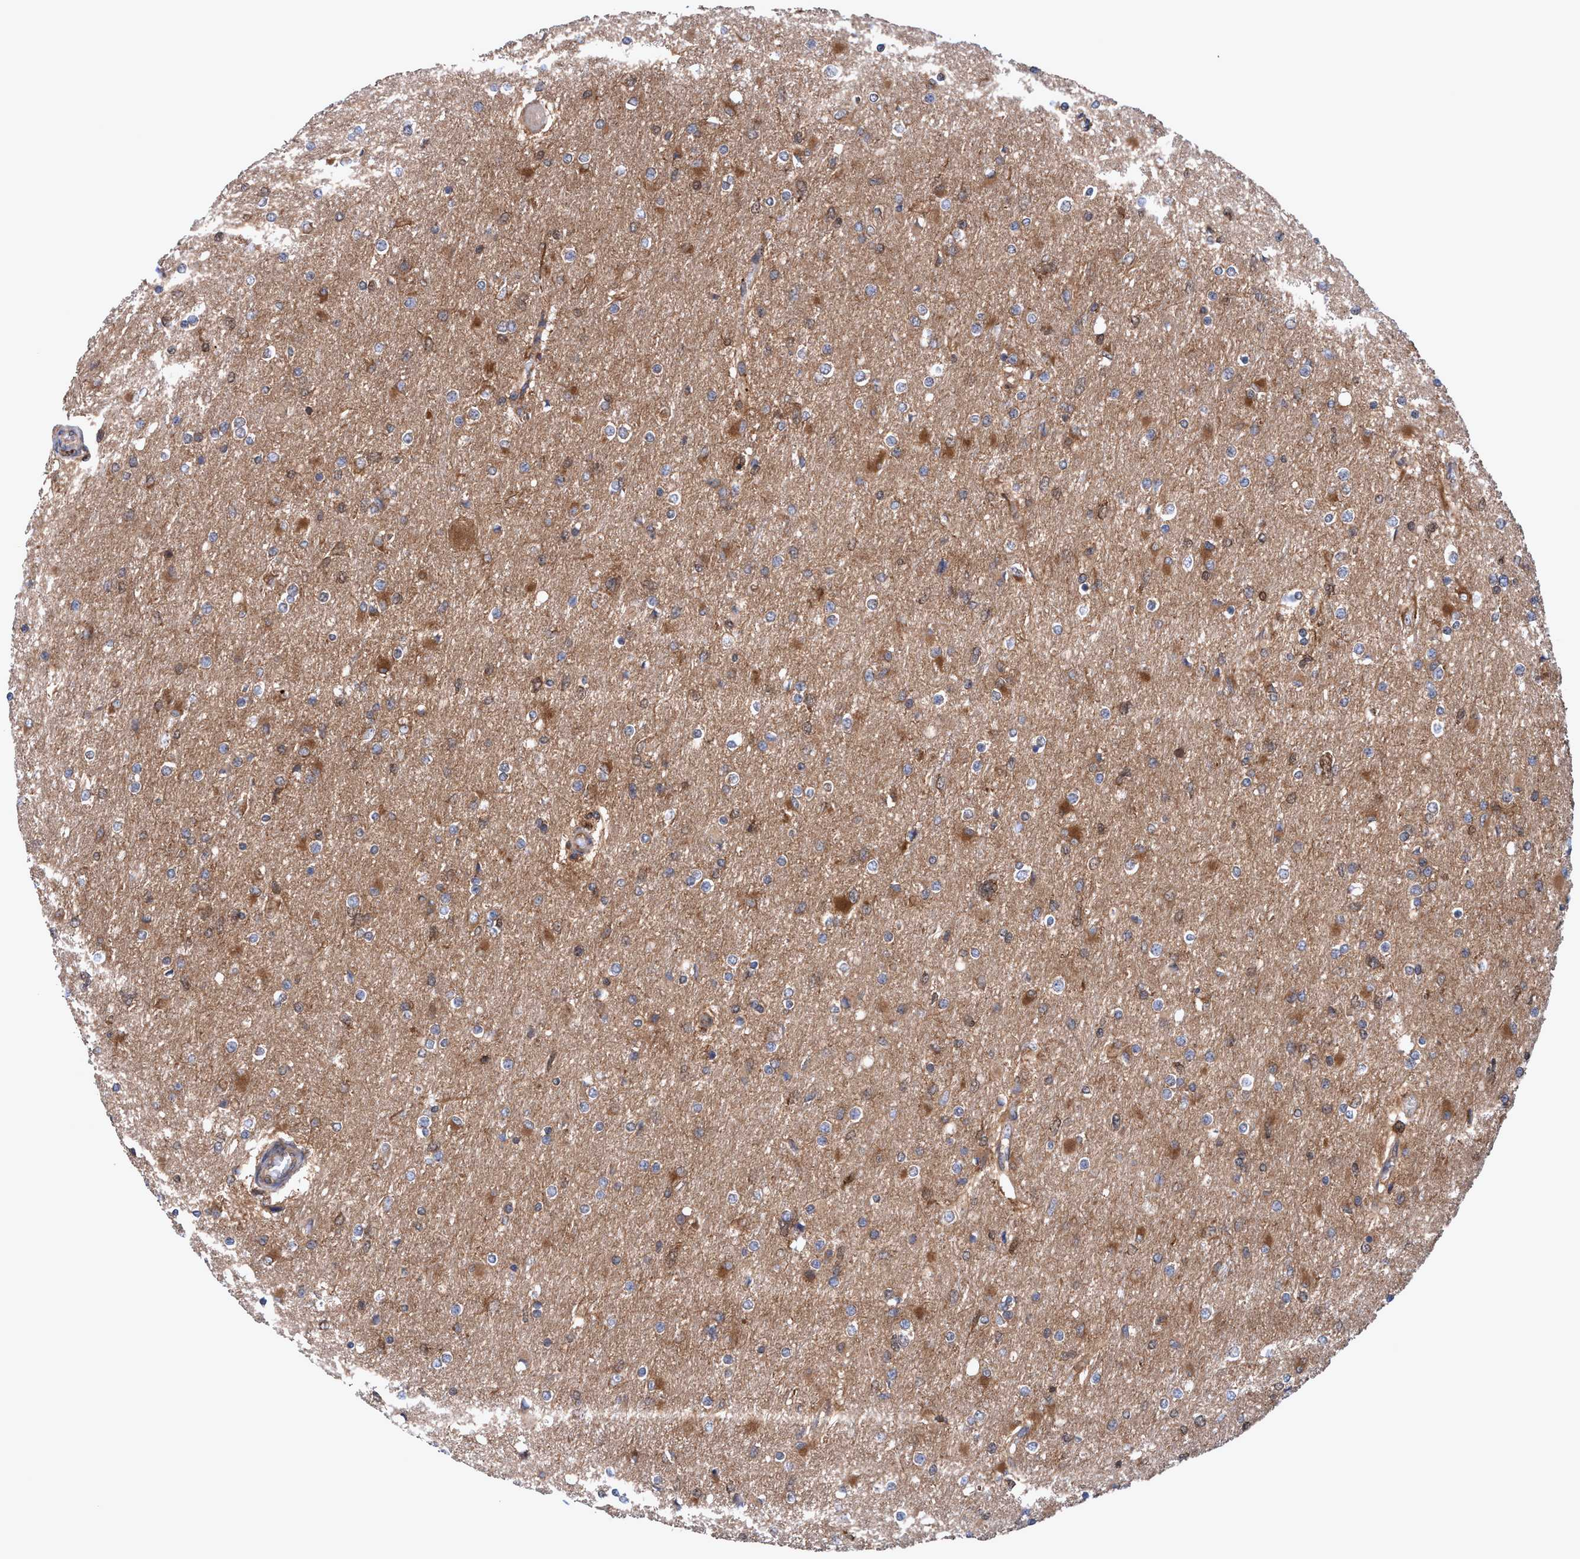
{"staining": {"intensity": "moderate", "quantity": "25%-75%", "location": "cytoplasmic/membranous"}, "tissue": "glioma", "cell_type": "Tumor cells", "image_type": "cancer", "snomed": [{"axis": "morphology", "description": "Glioma, malignant, High grade"}, {"axis": "topography", "description": "Cerebral cortex"}], "caption": "A brown stain labels moderate cytoplasmic/membranous expression of a protein in human malignant glioma (high-grade) tumor cells.", "gene": "GLOD4", "patient": {"sex": "female", "age": 36}}